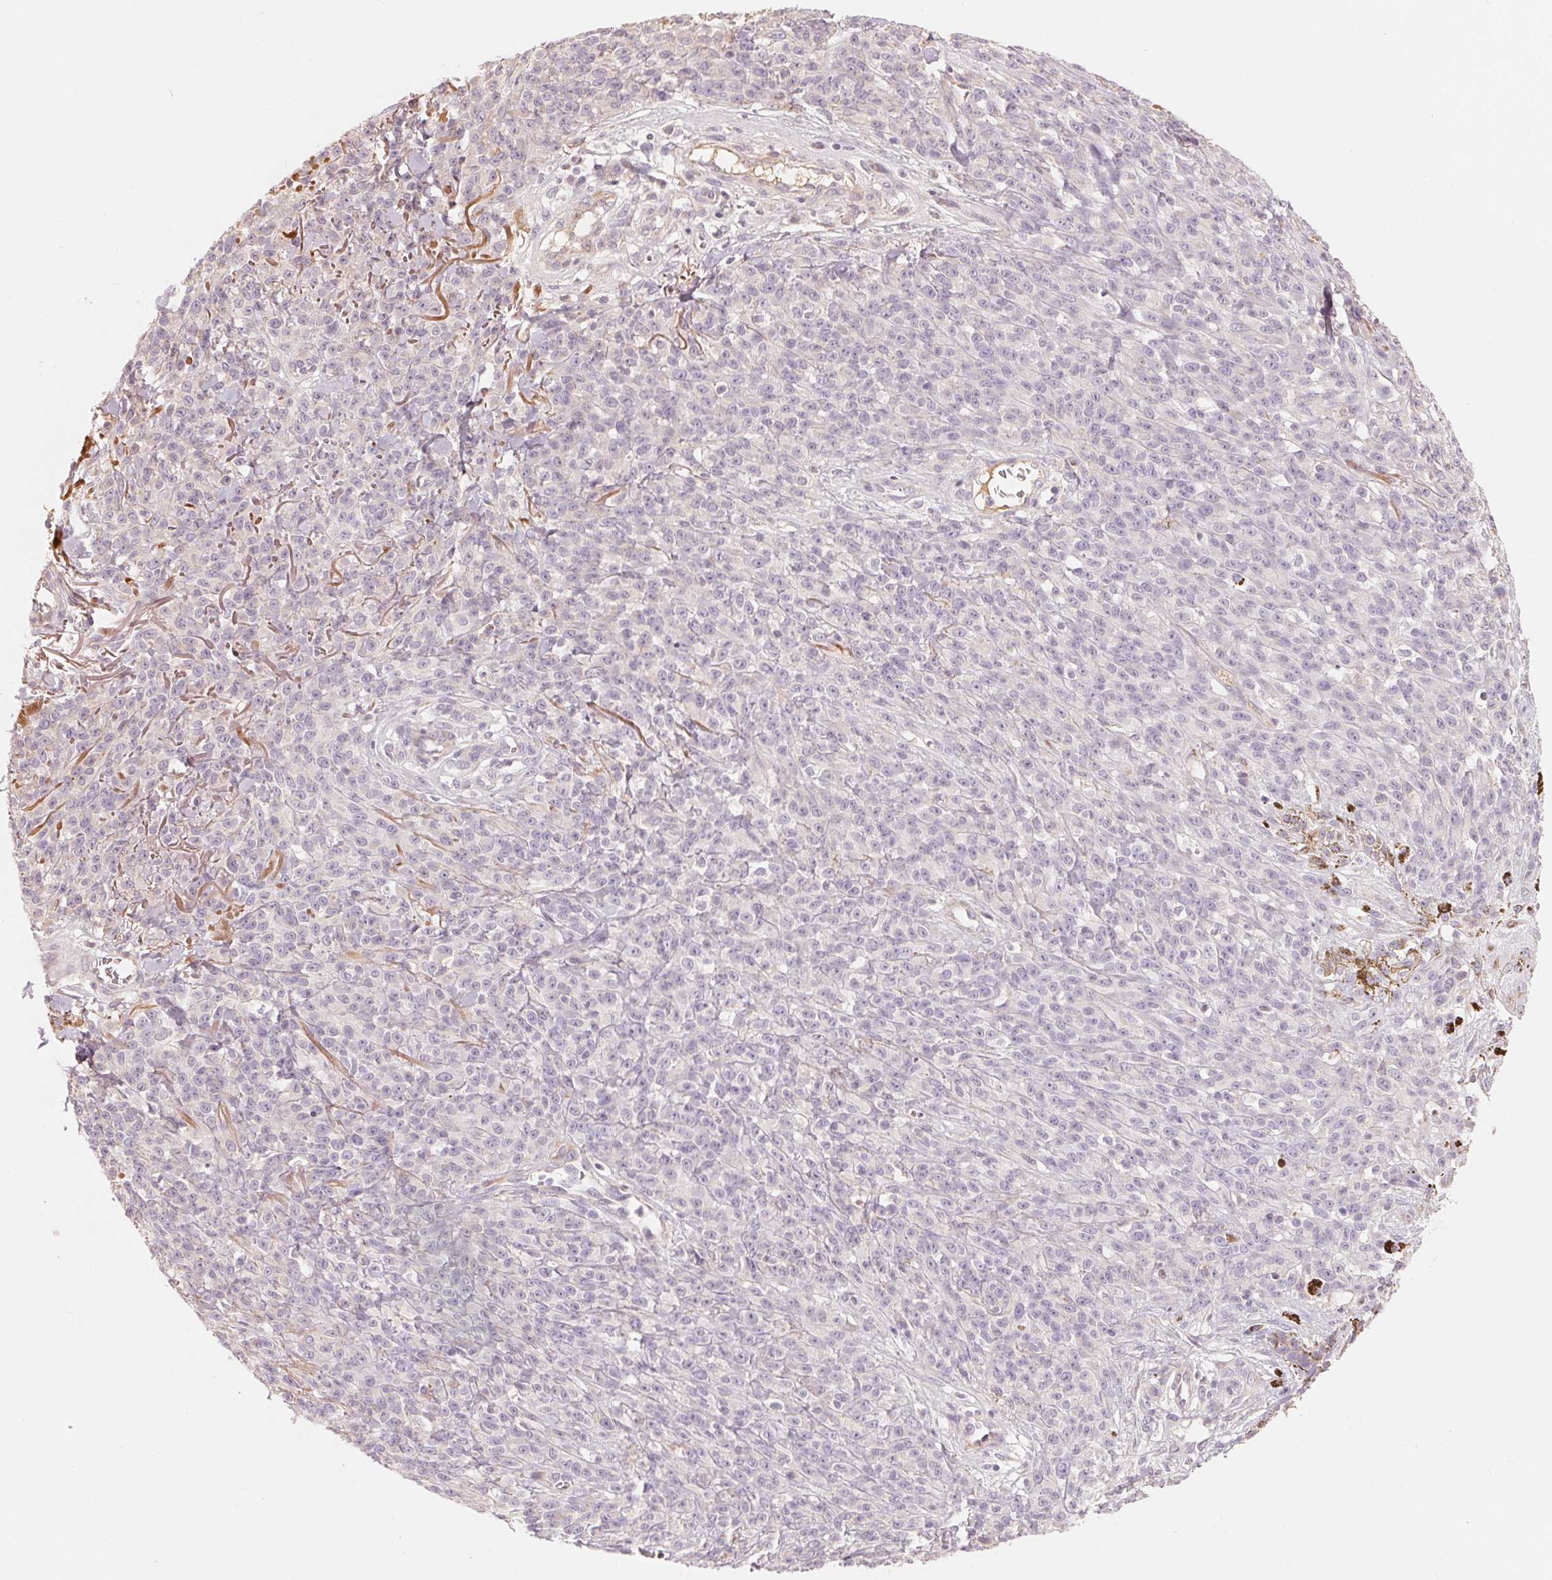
{"staining": {"intensity": "negative", "quantity": "none", "location": "none"}, "tissue": "melanoma", "cell_type": "Tumor cells", "image_type": "cancer", "snomed": [{"axis": "morphology", "description": "Malignant melanoma, NOS"}, {"axis": "topography", "description": "Skin"}, {"axis": "topography", "description": "Skin of trunk"}], "caption": "Immunohistochemistry of malignant melanoma displays no staining in tumor cells.", "gene": "CFHR2", "patient": {"sex": "male", "age": 74}}